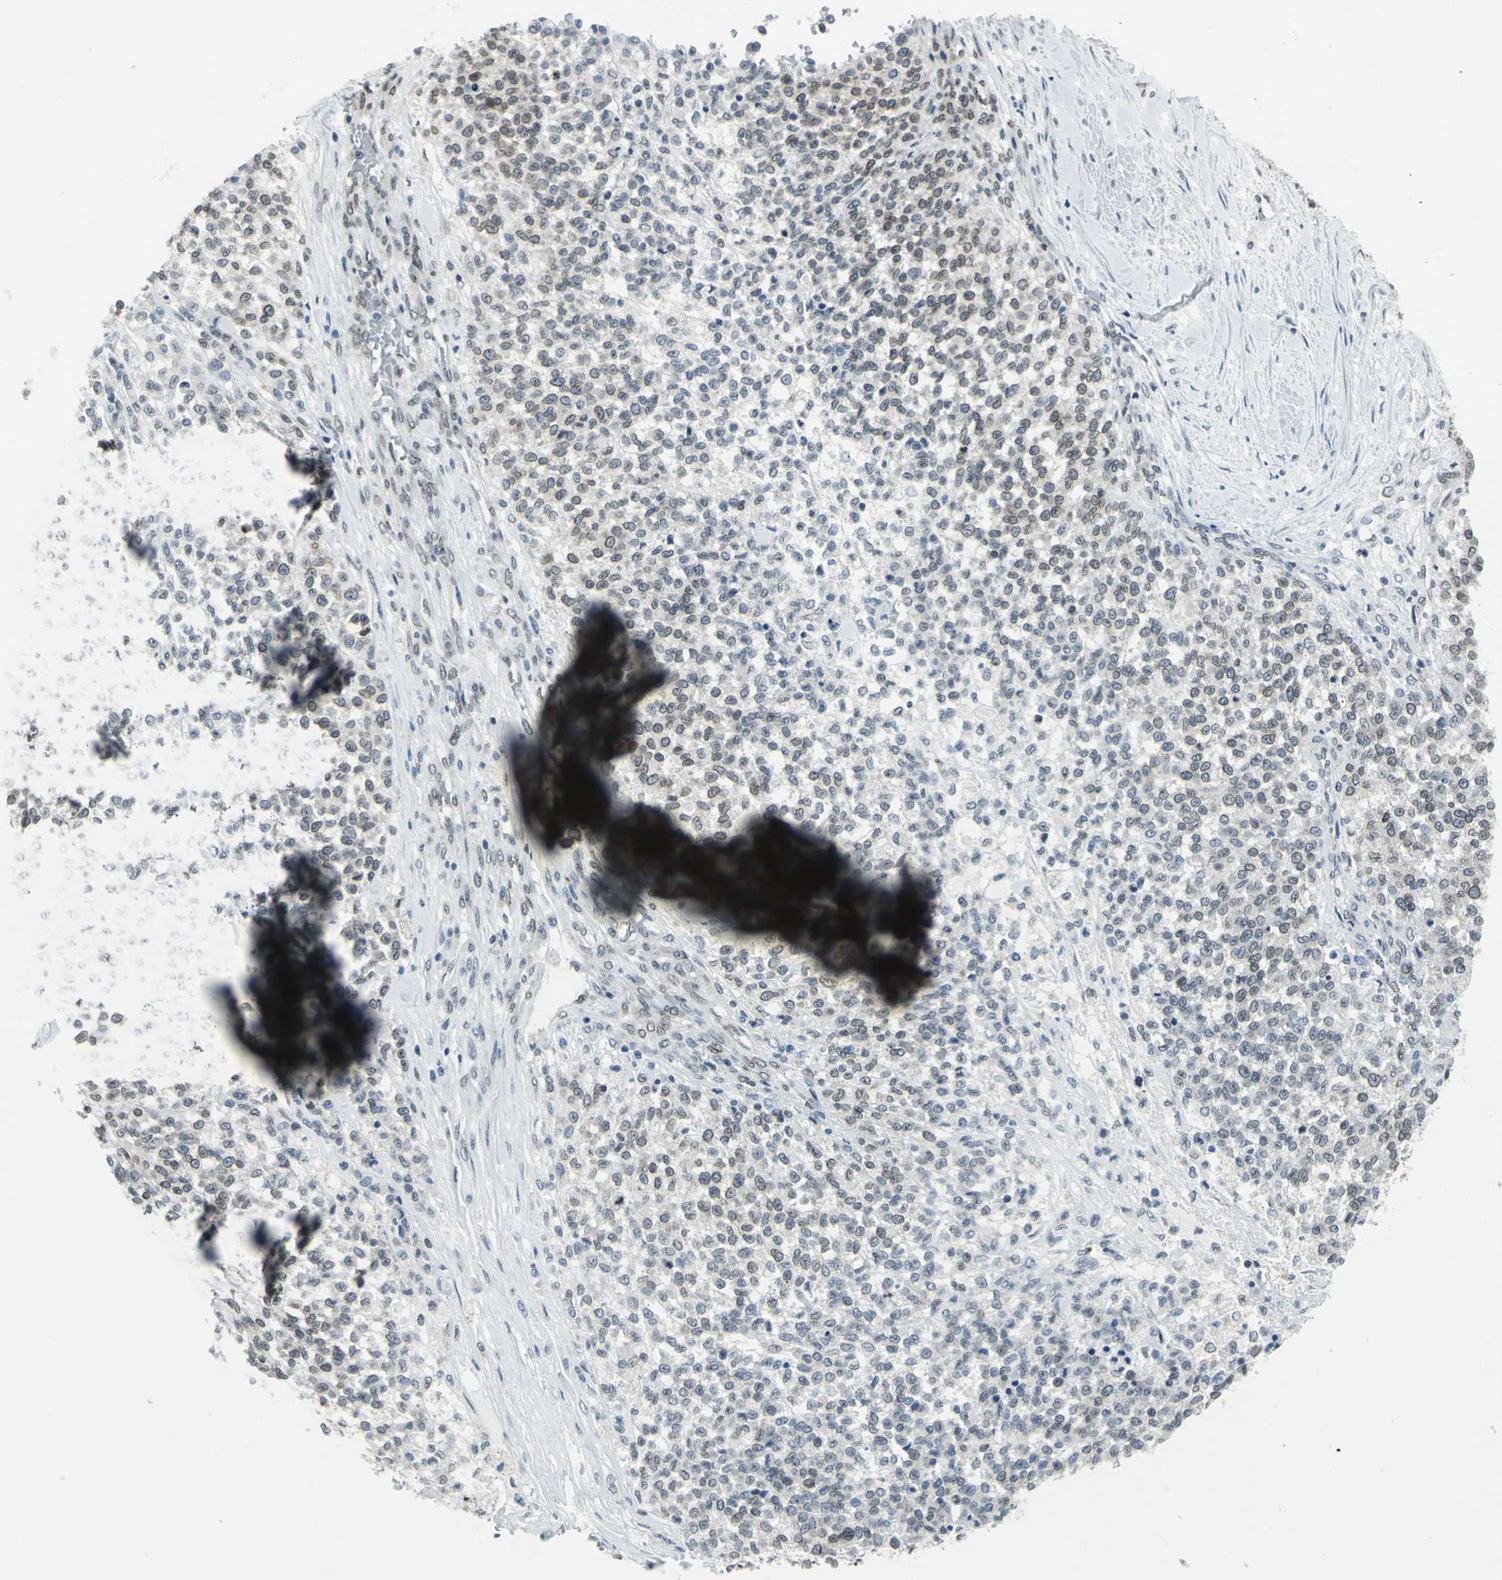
{"staining": {"intensity": "weak", "quantity": "25%-75%", "location": "cytoplasmic/membranous,nuclear"}, "tissue": "testis cancer", "cell_type": "Tumor cells", "image_type": "cancer", "snomed": [{"axis": "morphology", "description": "Seminoma, NOS"}, {"axis": "topography", "description": "Testis"}], "caption": "Testis cancer stained with immunohistochemistry (IHC) shows weak cytoplasmic/membranous and nuclear expression in about 25%-75% of tumor cells. (DAB (3,3'-diaminobenzidine) IHC with brightfield microscopy, high magnification).", "gene": "SNUPN", "patient": {"sex": "male", "age": 59}}